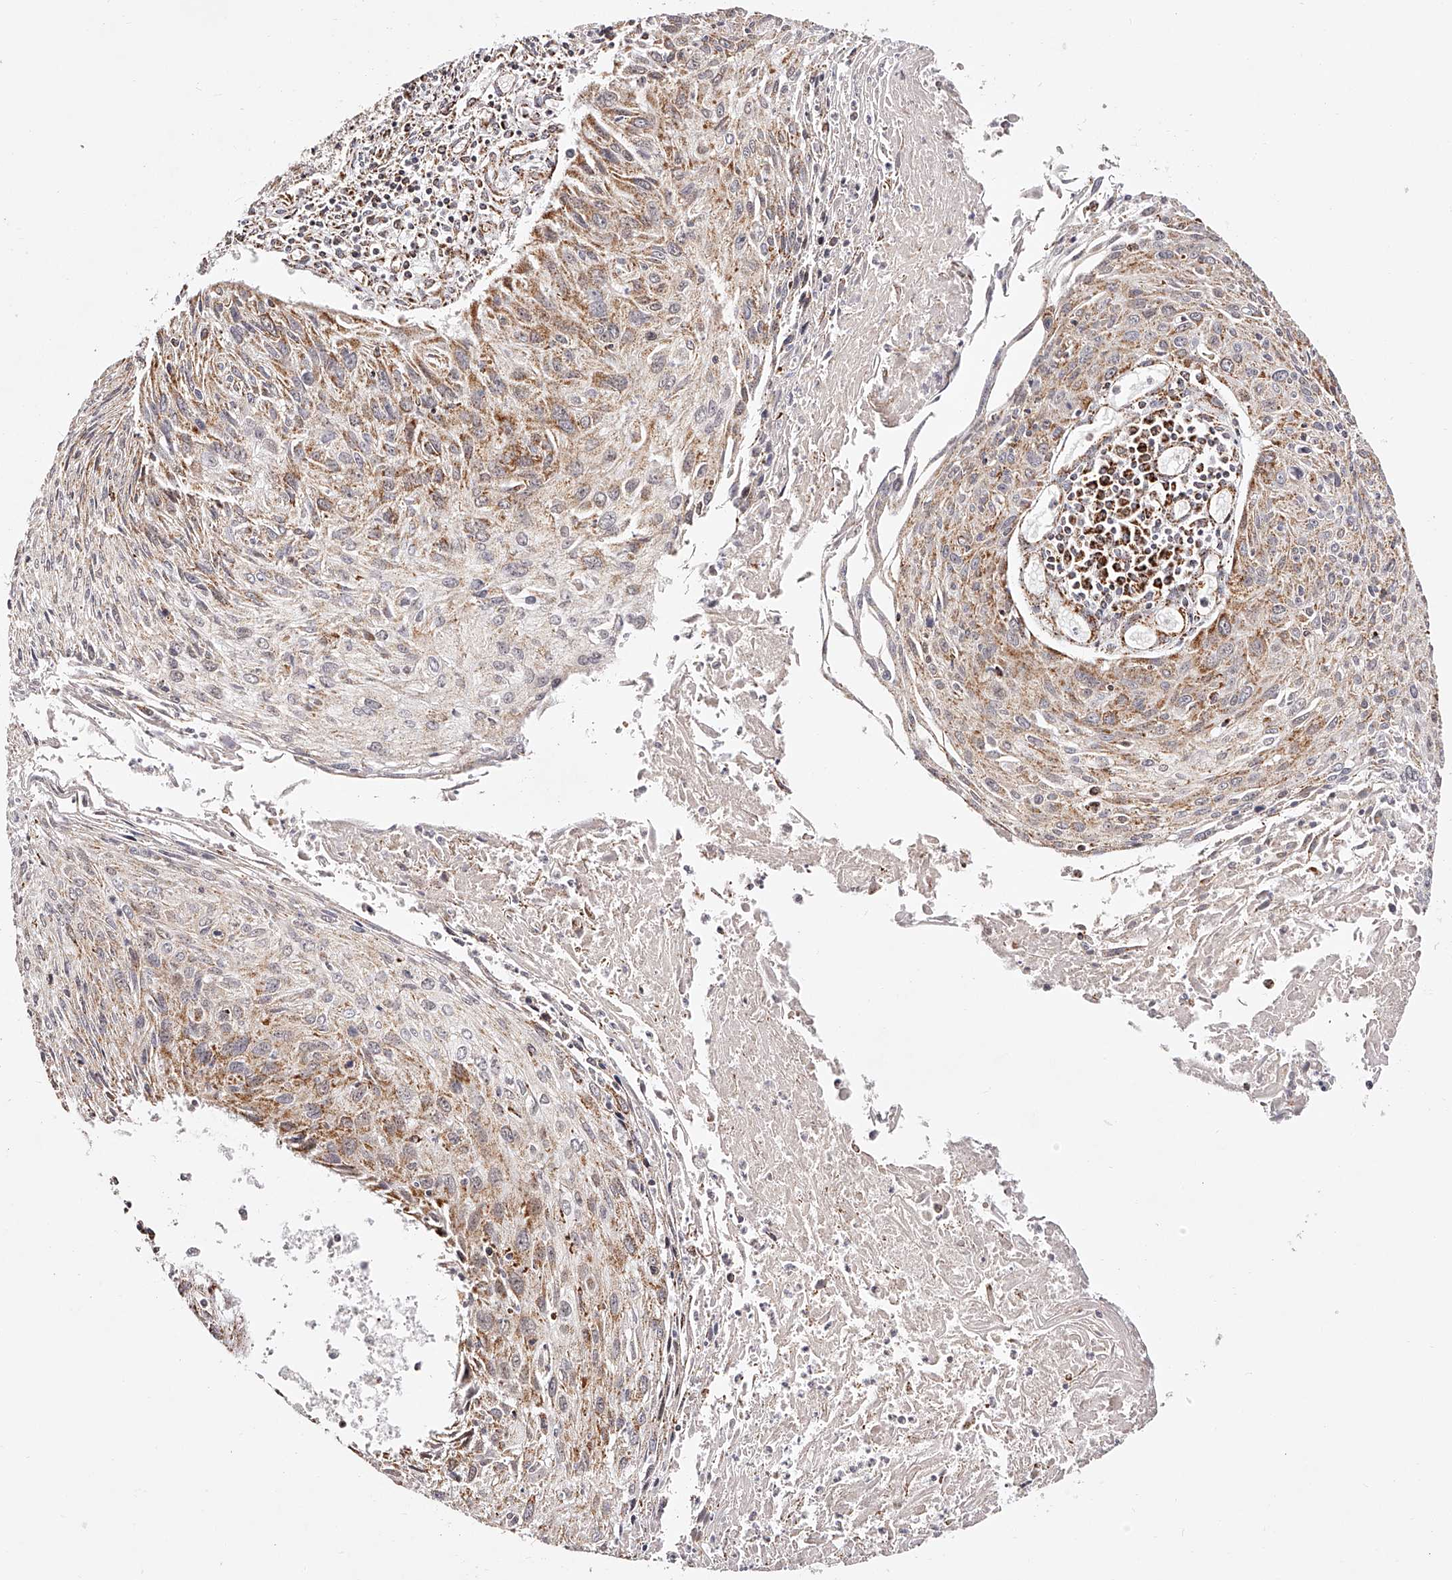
{"staining": {"intensity": "moderate", "quantity": "25%-75%", "location": "cytoplasmic/membranous"}, "tissue": "cervical cancer", "cell_type": "Tumor cells", "image_type": "cancer", "snomed": [{"axis": "morphology", "description": "Squamous cell carcinoma, NOS"}, {"axis": "topography", "description": "Cervix"}], "caption": "Immunohistochemistry image of human cervical cancer (squamous cell carcinoma) stained for a protein (brown), which shows medium levels of moderate cytoplasmic/membranous staining in approximately 25%-75% of tumor cells.", "gene": "NDUFV3", "patient": {"sex": "female", "age": 51}}